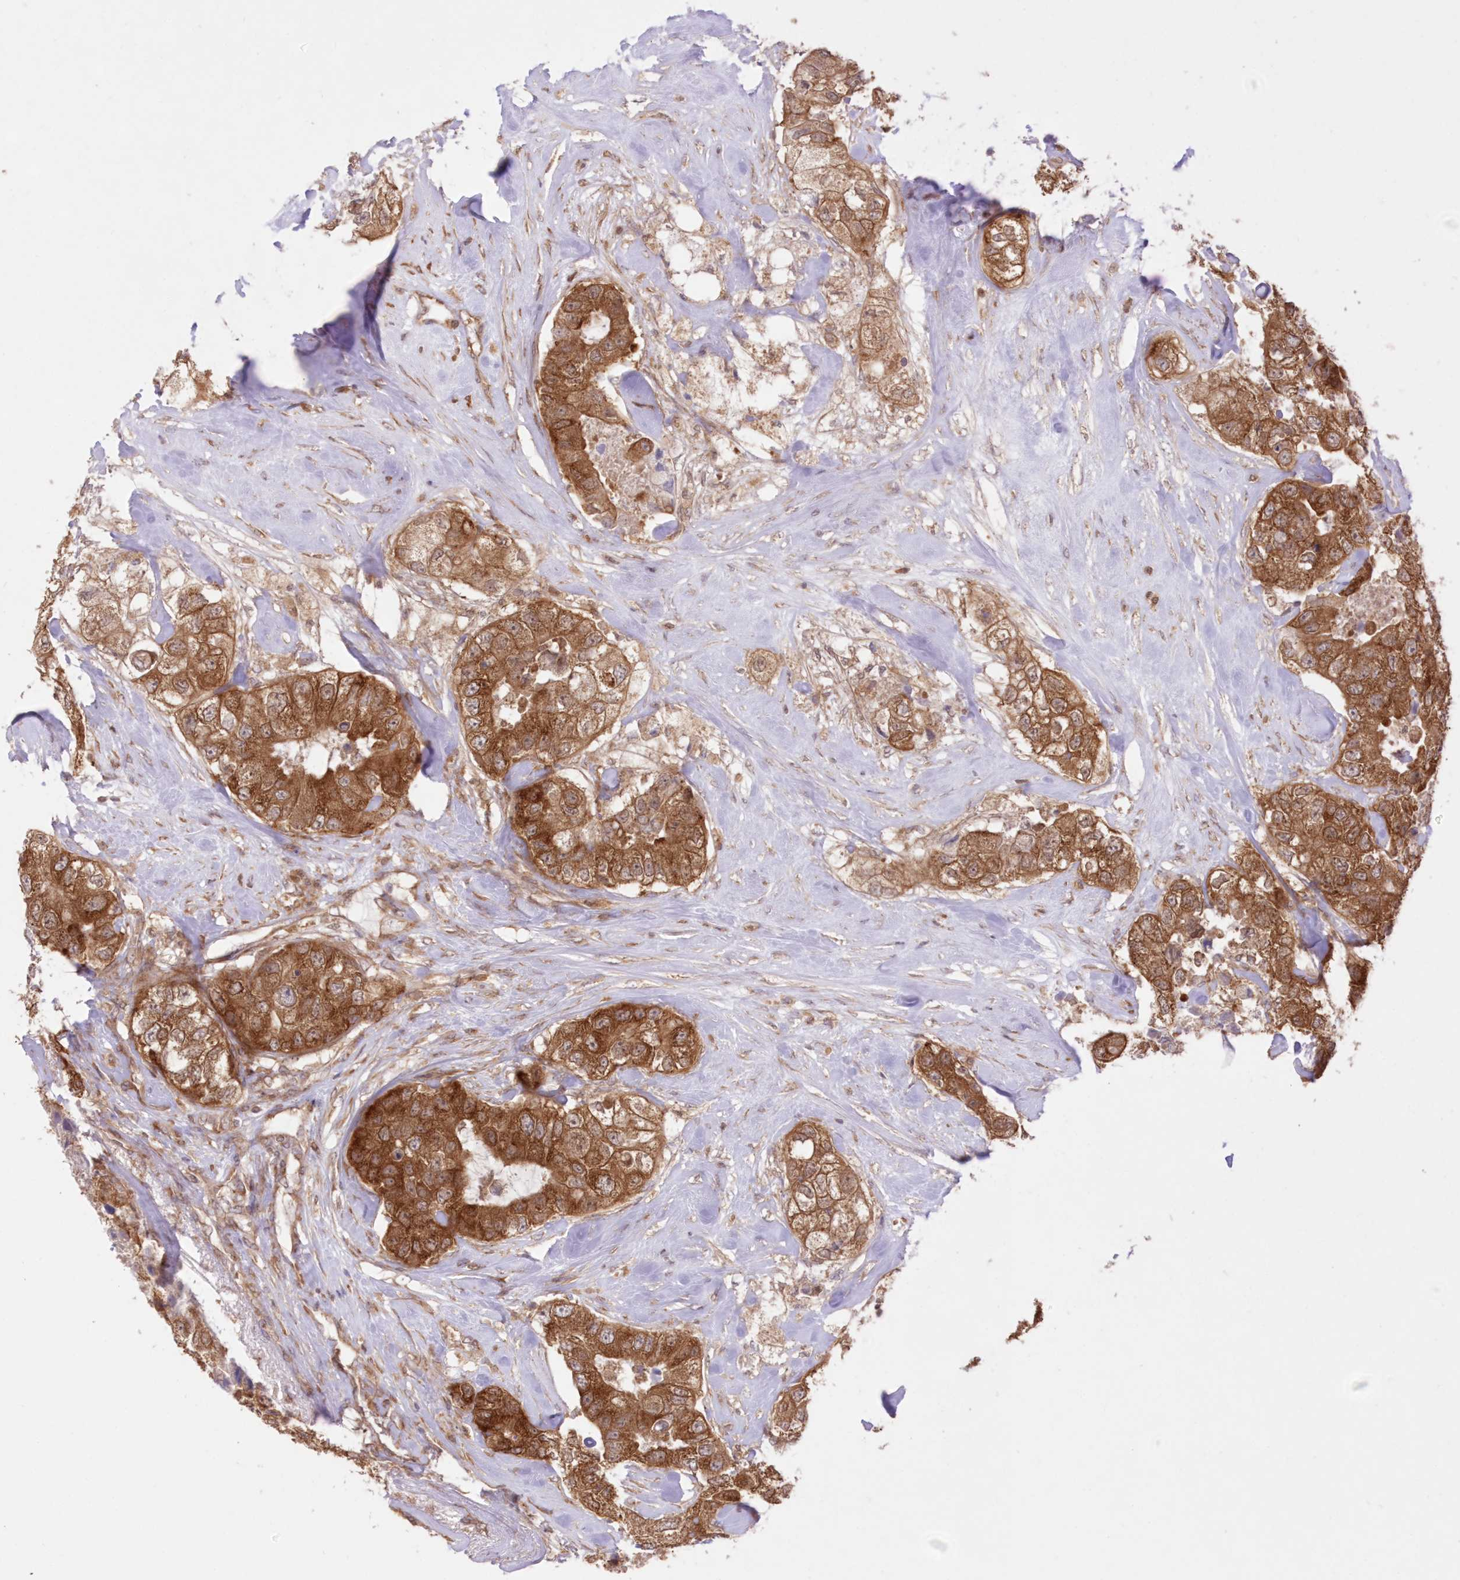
{"staining": {"intensity": "strong", "quantity": ">75%", "location": "cytoplasmic/membranous"}, "tissue": "breast cancer", "cell_type": "Tumor cells", "image_type": "cancer", "snomed": [{"axis": "morphology", "description": "Duct carcinoma"}, {"axis": "topography", "description": "Breast"}], "caption": "This is an image of immunohistochemistry (IHC) staining of breast cancer (invasive ductal carcinoma), which shows strong staining in the cytoplasmic/membranous of tumor cells.", "gene": "RNPEP", "patient": {"sex": "female", "age": 62}}